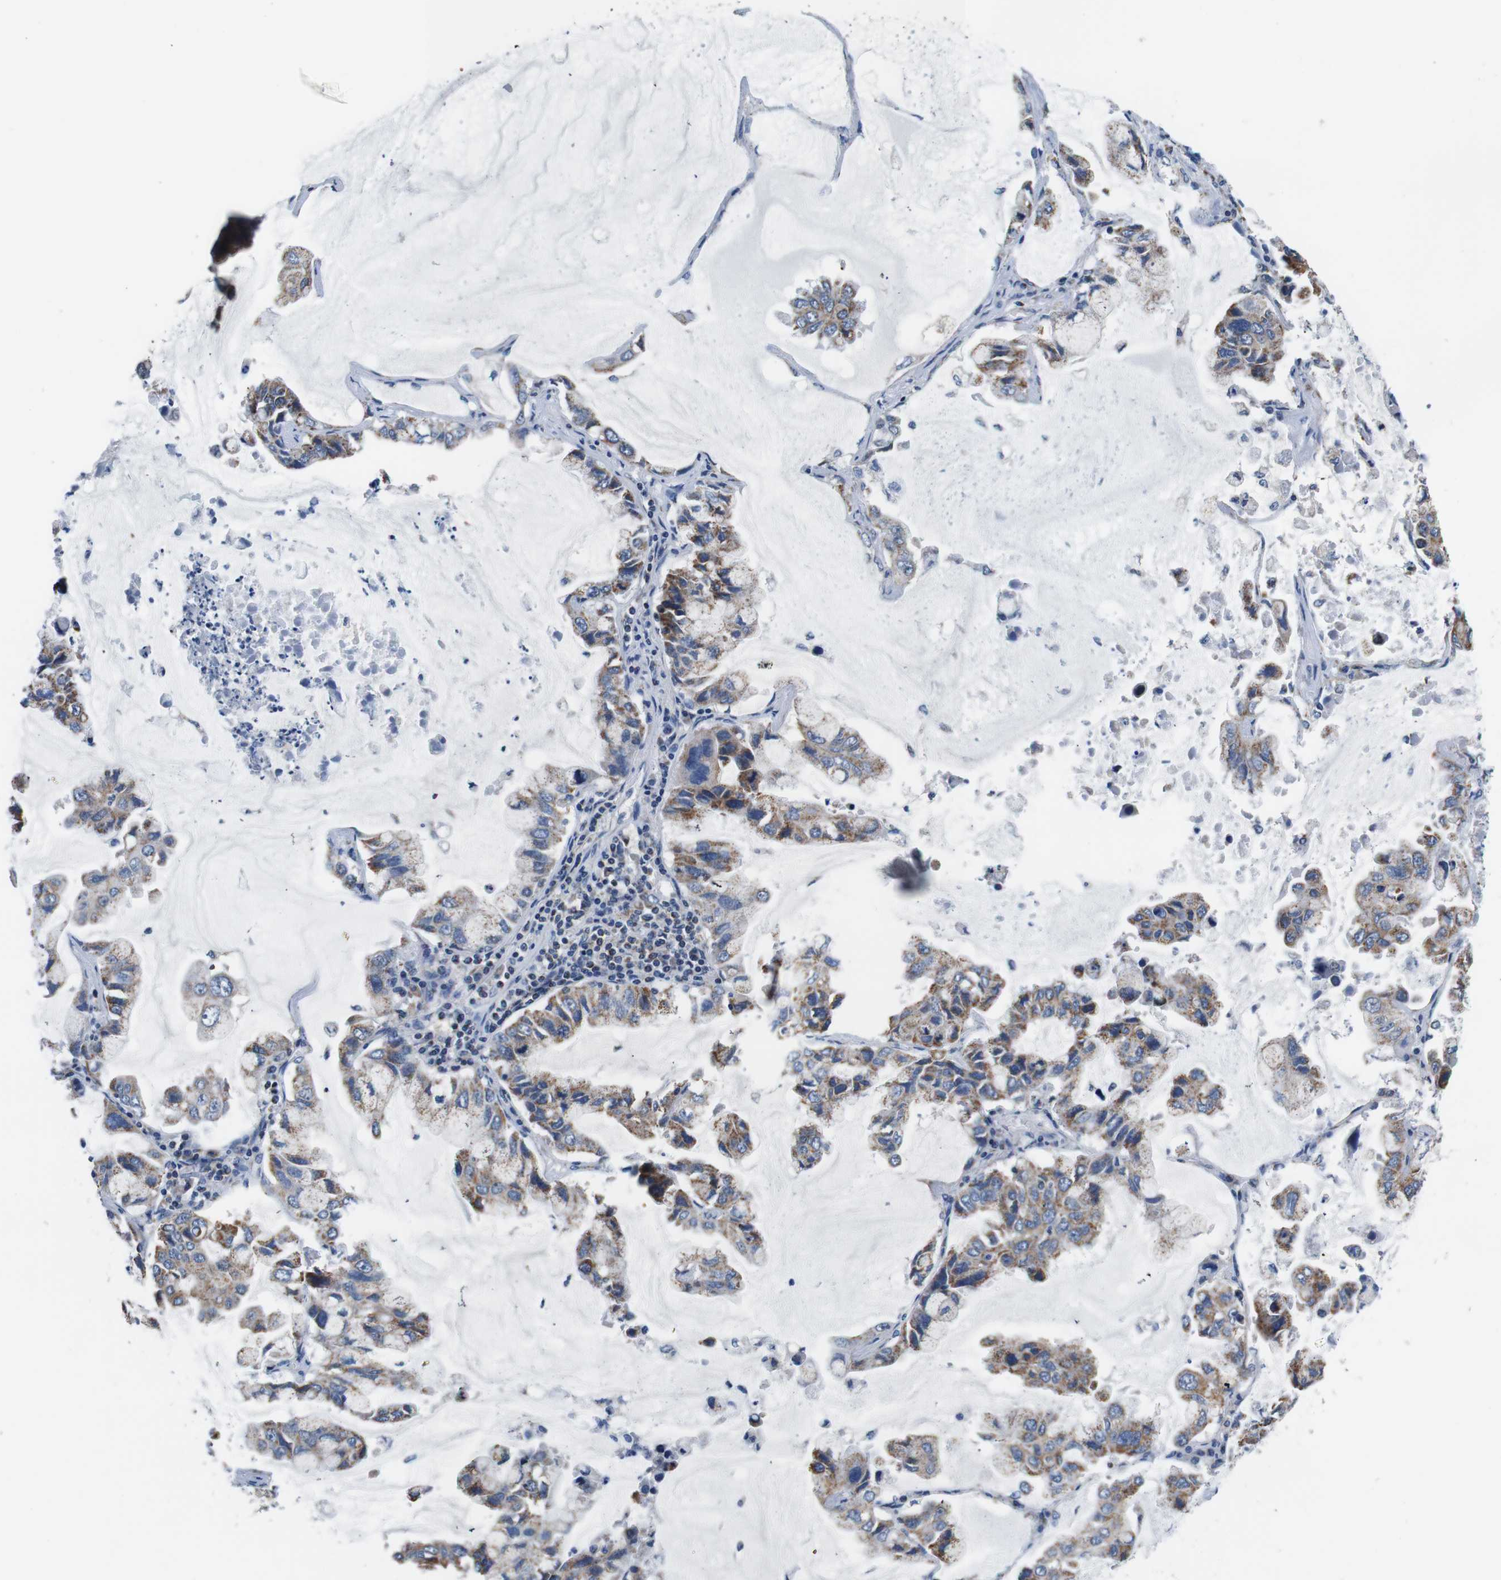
{"staining": {"intensity": "moderate", "quantity": ">75%", "location": "cytoplasmic/membranous"}, "tissue": "lung cancer", "cell_type": "Tumor cells", "image_type": "cancer", "snomed": [{"axis": "morphology", "description": "Adenocarcinoma, NOS"}, {"axis": "topography", "description": "Lung"}], "caption": "Immunohistochemical staining of lung cancer (adenocarcinoma) demonstrates medium levels of moderate cytoplasmic/membranous expression in approximately >75% of tumor cells.", "gene": "LRP4", "patient": {"sex": "male", "age": 64}}